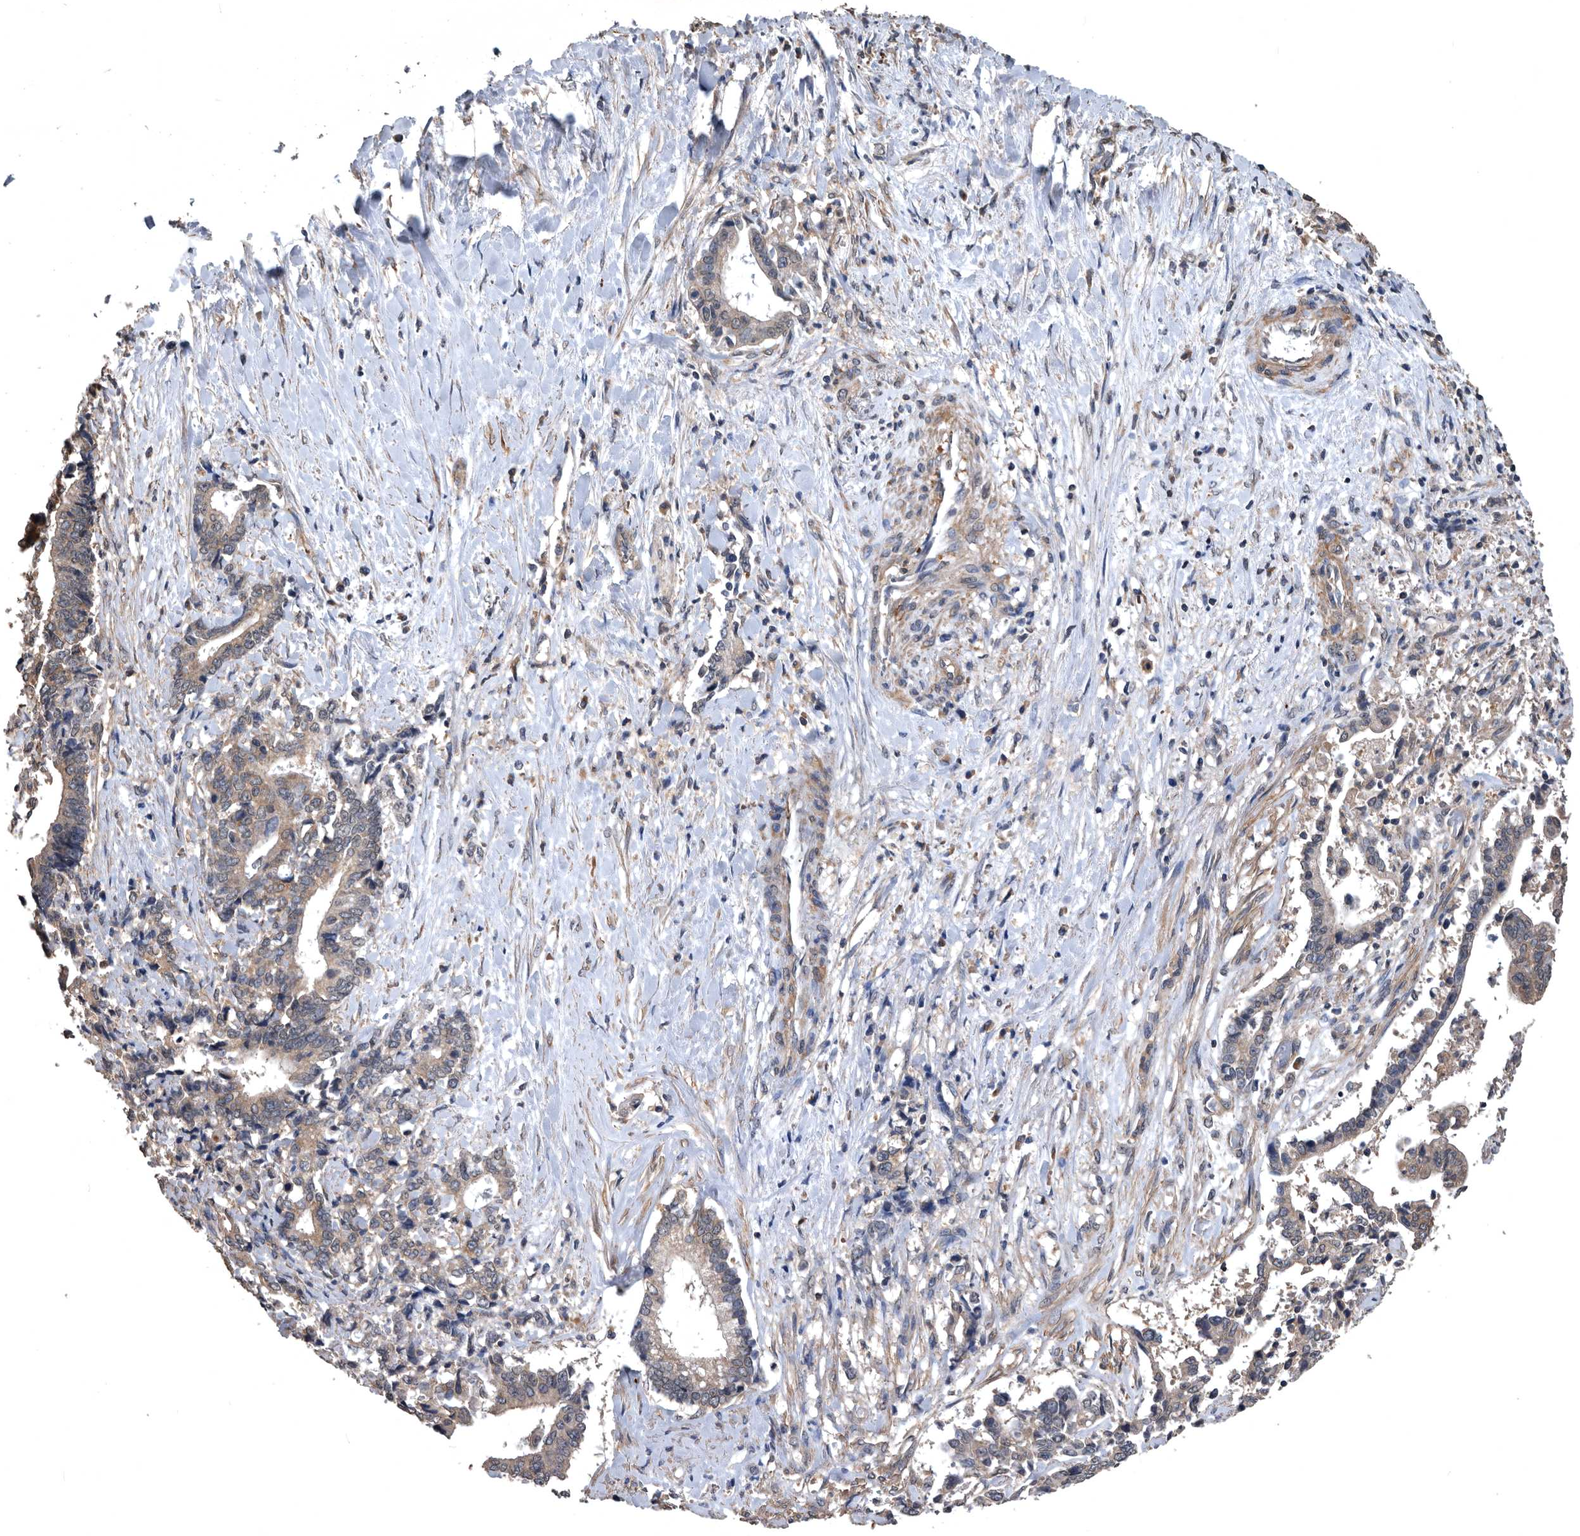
{"staining": {"intensity": "weak", "quantity": "25%-75%", "location": "cytoplasmic/membranous"}, "tissue": "liver cancer", "cell_type": "Tumor cells", "image_type": "cancer", "snomed": [{"axis": "morphology", "description": "Cholangiocarcinoma"}, {"axis": "topography", "description": "Liver"}], "caption": "Liver cancer (cholangiocarcinoma) stained with a protein marker displays weak staining in tumor cells.", "gene": "NRBP1", "patient": {"sex": "male", "age": 57}}